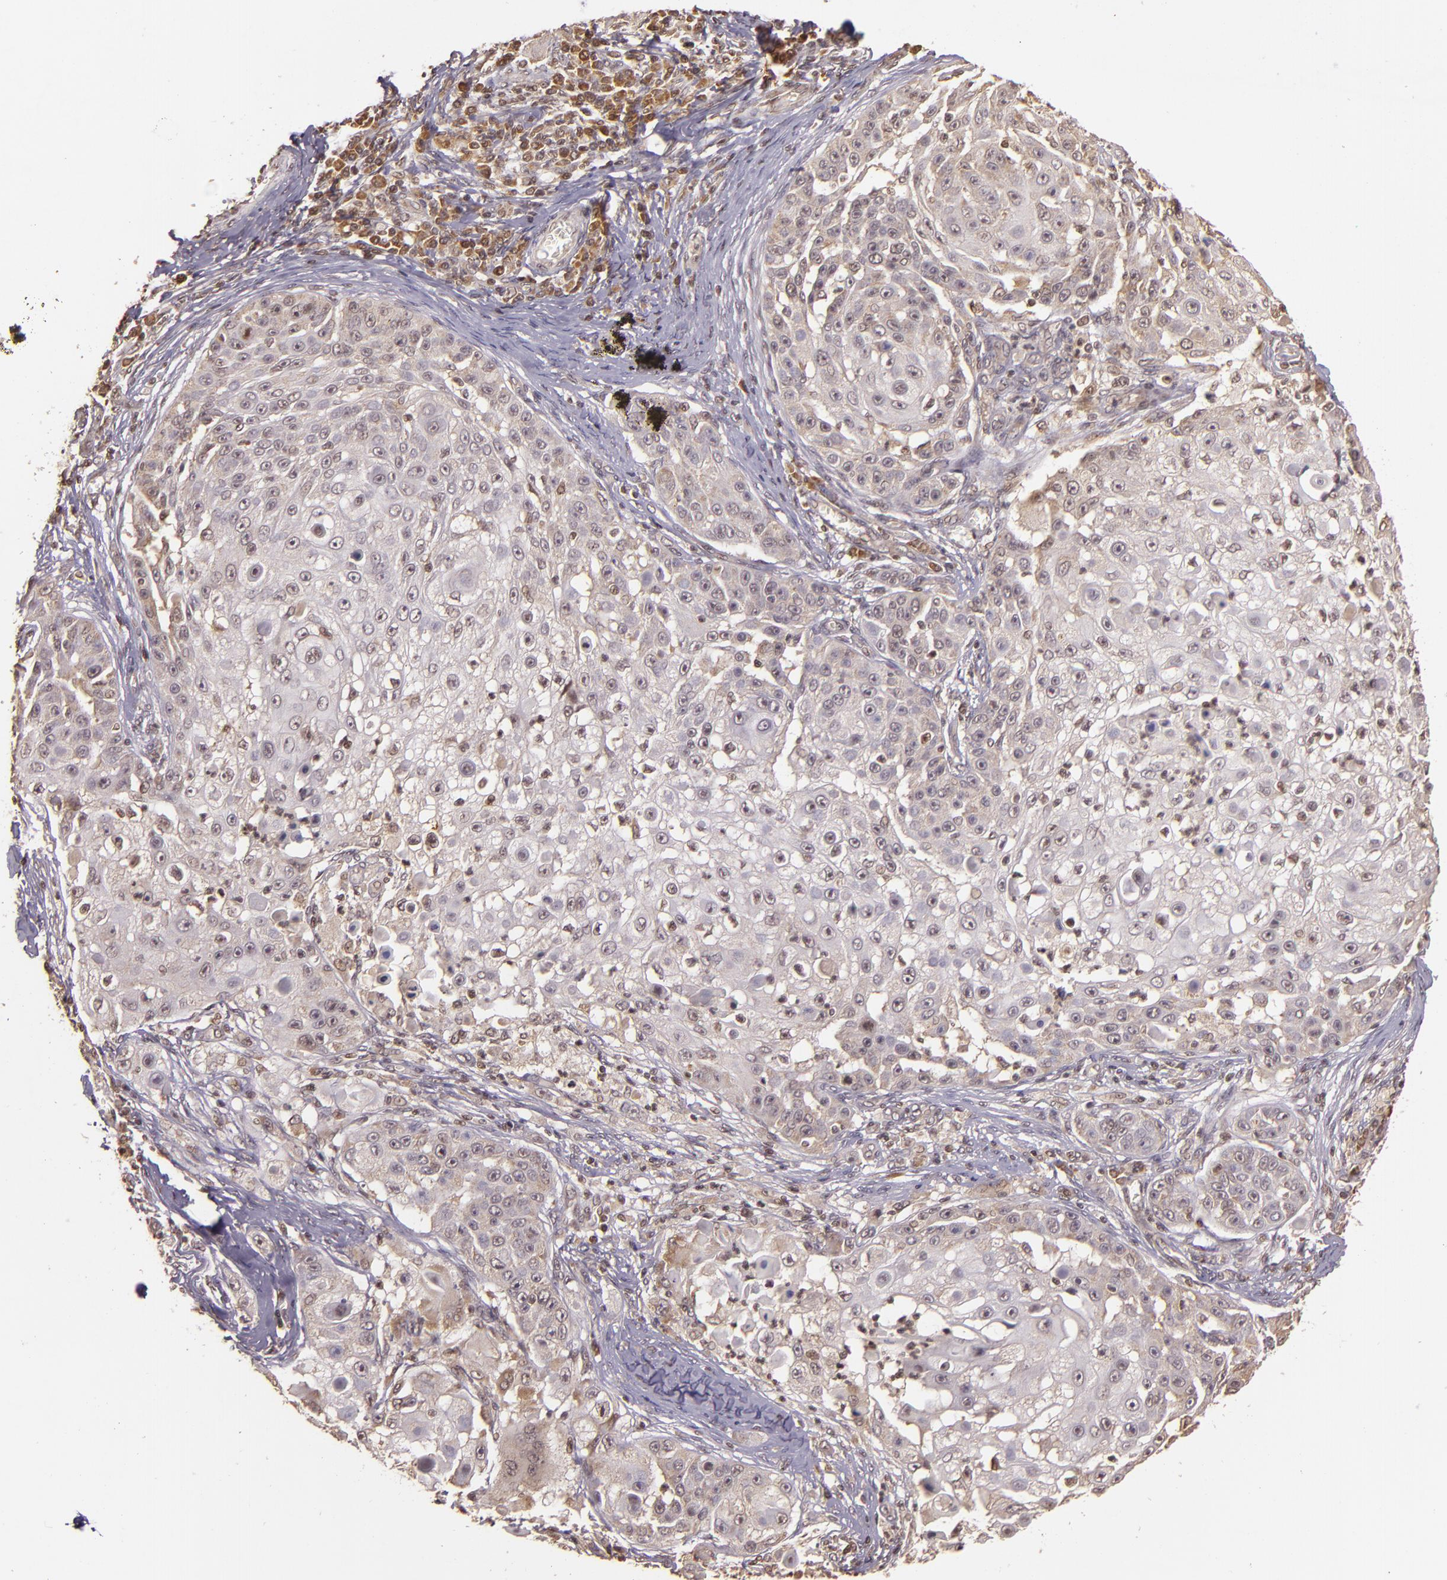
{"staining": {"intensity": "weak", "quantity": "25%-75%", "location": "nuclear"}, "tissue": "skin cancer", "cell_type": "Tumor cells", "image_type": "cancer", "snomed": [{"axis": "morphology", "description": "Squamous cell carcinoma, NOS"}, {"axis": "topography", "description": "Skin"}], "caption": "Immunohistochemistry (IHC) (DAB) staining of human skin cancer shows weak nuclear protein expression in approximately 25%-75% of tumor cells.", "gene": "TXNRD2", "patient": {"sex": "female", "age": 57}}